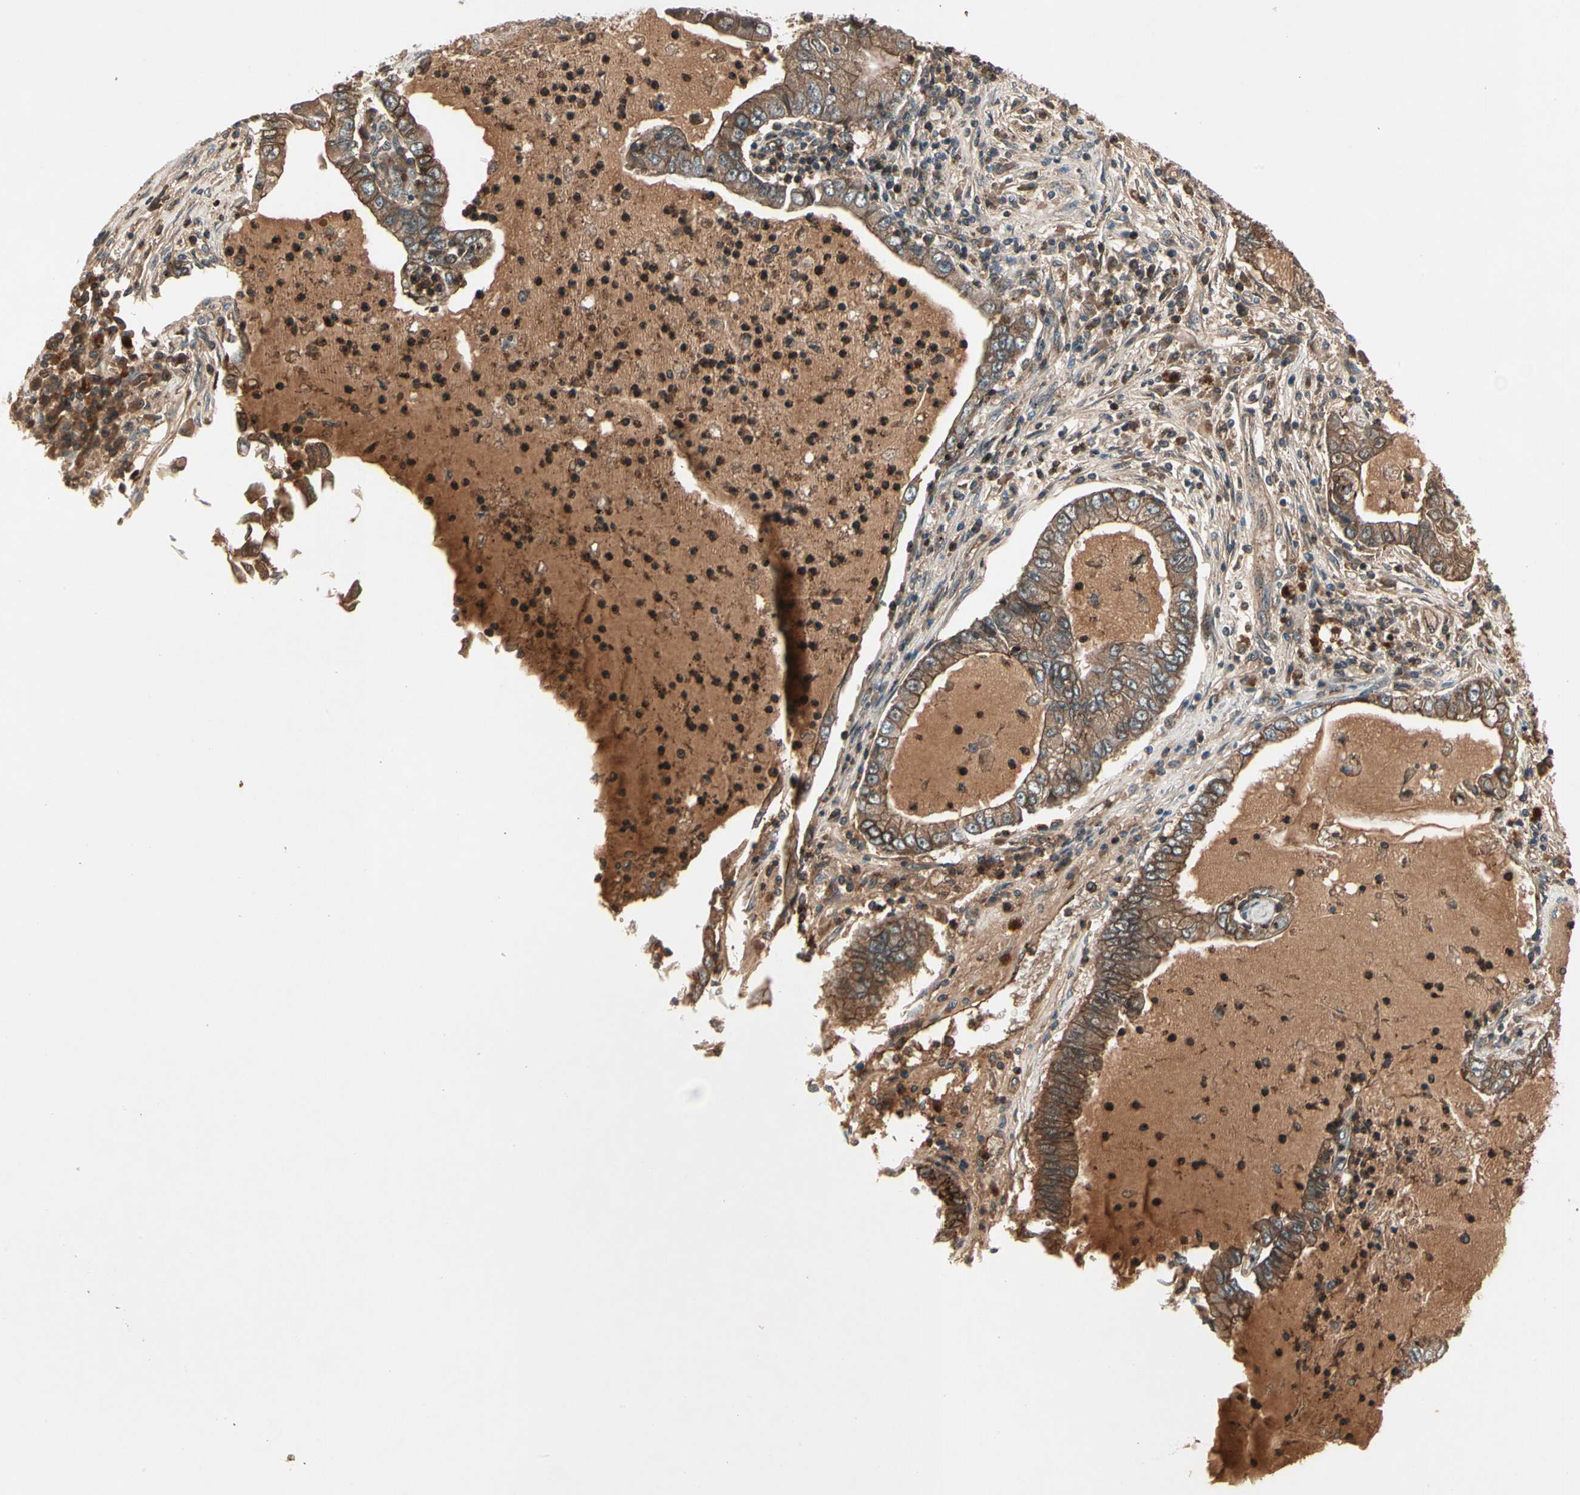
{"staining": {"intensity": "strong", "quantity": ">75%", "location": "cytoplasmic/membranous"}, "tissue": "lung cancer", "cell_type": "Tumor cells", "image_type": "cancer", "snomed": [{"axis": "morphology", "description": "Adenocarcinoma, NOS"}, {"axis": "topography", "description": "Lung"}], "caption": "Strong cytoplasmic/membranous expression for a protein is present in approximately >75% of tumor cells of adenocarcinoma (lung) using immunohistochemistry (IHC).", "gene": "FLOT1", "patient": {"sex": "female", "age": 51}}